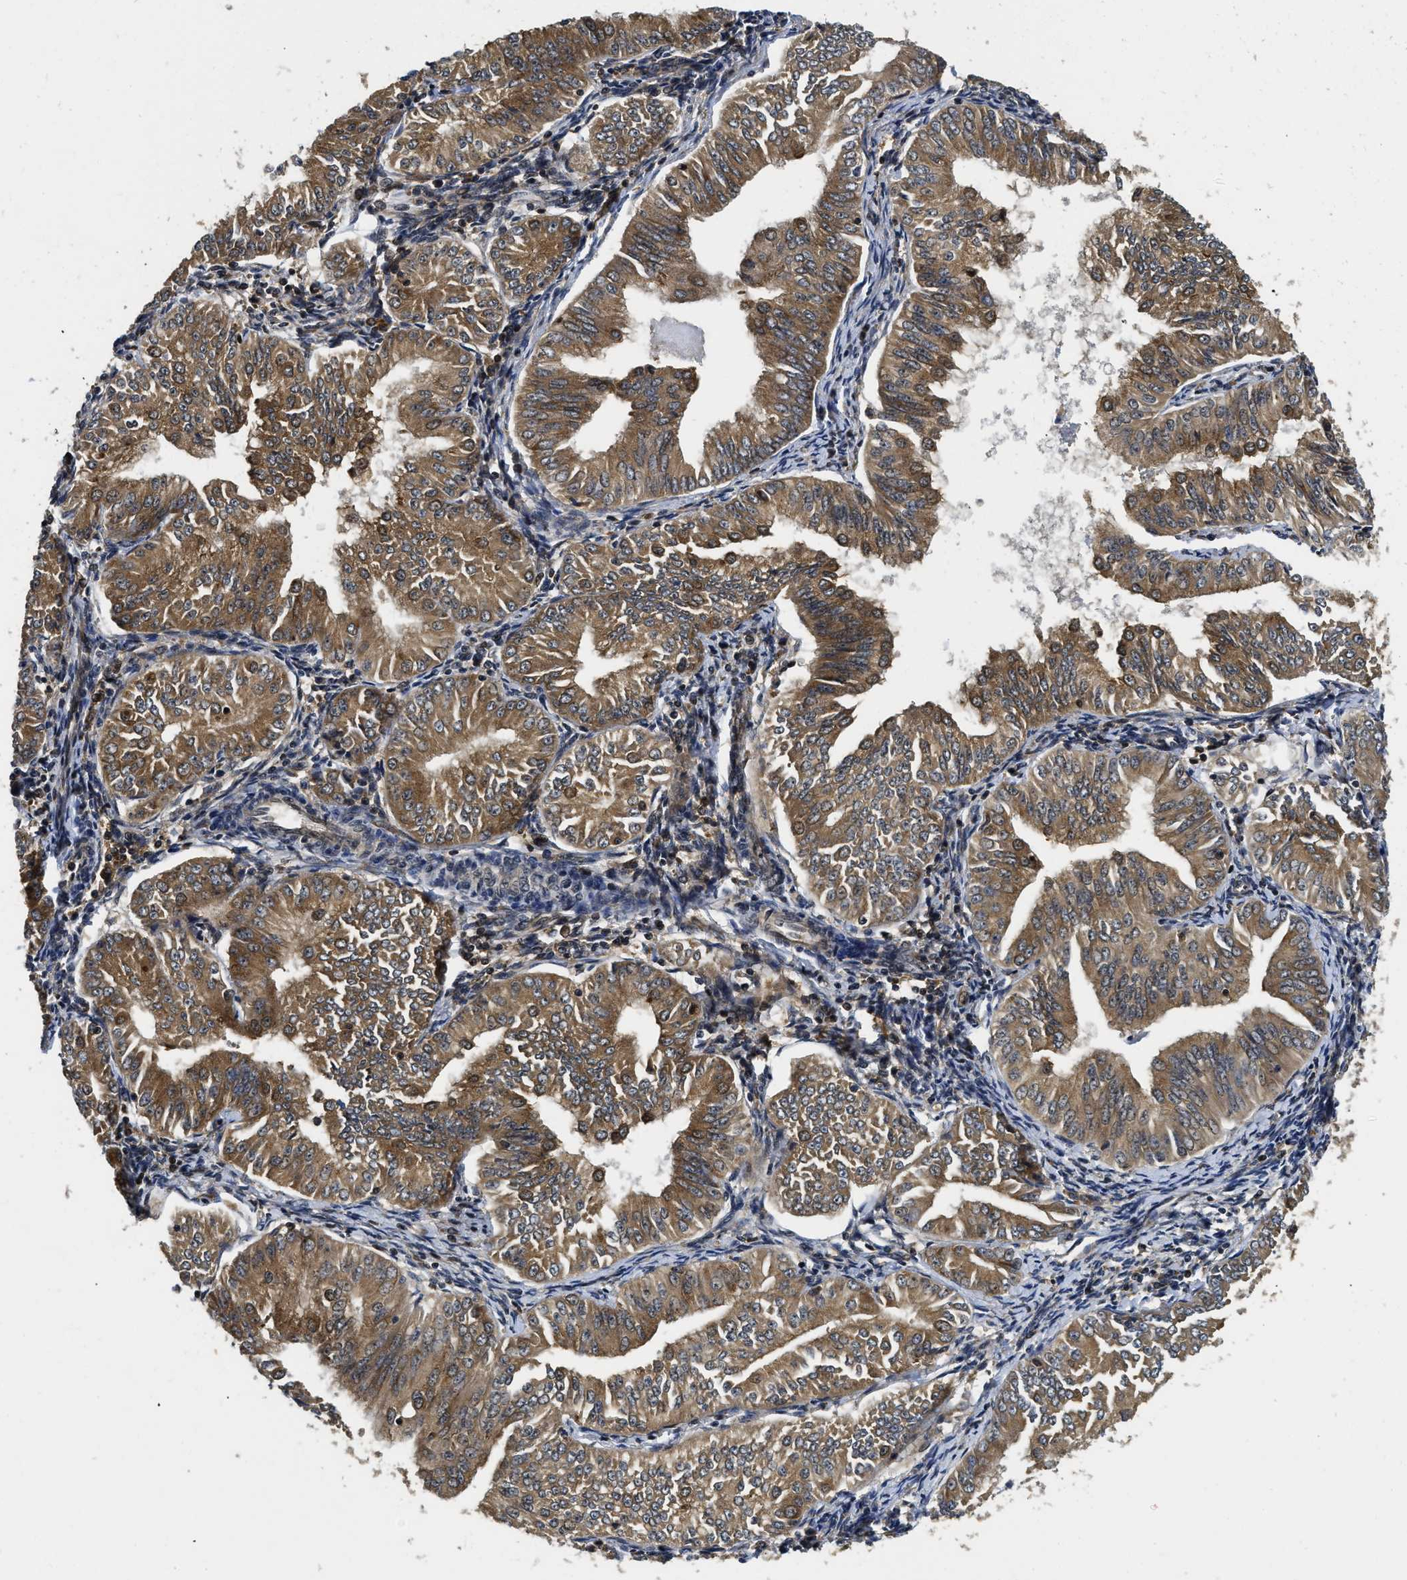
{"staining": {"intensity": "moderate", "quantity": ">75%", "location": "cytoplasmic/membranous"}, "tissue": "endometrial cancer", "cell_type": "Tumor cells", "image_type": "cancer", "snomed": [{"axis": "morphology", "description": "Normal tissue, NOS"}, {"axis": "morphology", "description": "Adenocarcinoma, NOS"}, {"axis": "topography", "description": "Endometrium"}], "caption": "Endometrial adenocarcinoma tissue demonstrates moderate cytoplasmic/membranous positivity in approximately >75% of tumor cells", "gene": "ADSL", "patient": {"sex": "female", "age": 53}}